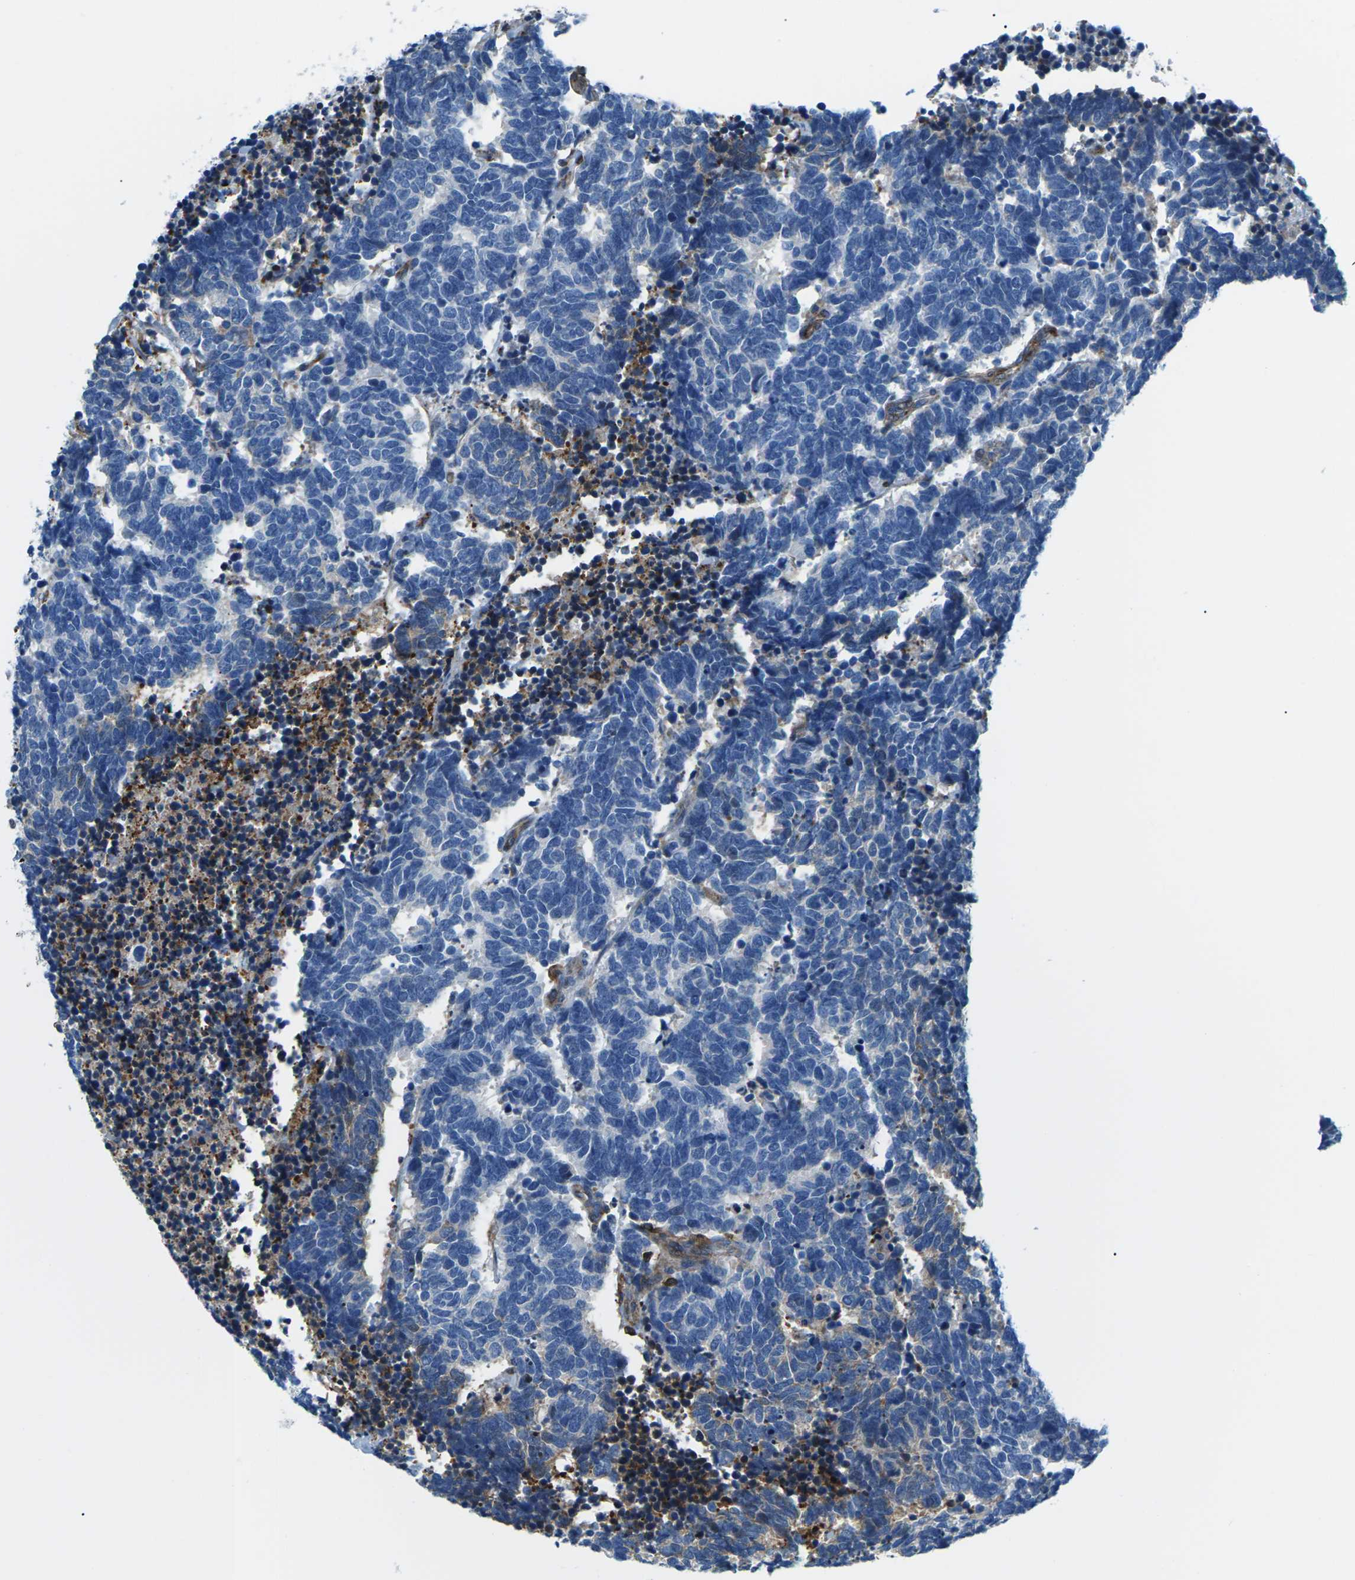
{"staining": {"intensity": "negative", "quantity": "none", "location": "none"}, "tissue": "carcinoid", "cell_type": "Tumor cells", "image_type": "cancer", "snomed": [{"axis": "morphology", "description": "Carcinoma, NOS"}, {"axis": "morphology", "description": "Carcinoid, malignant, NOS"}, {"axis": "topography", "description": "Urinary bladder"}], "caption": "Immunohistochemistry (IHC) image of human carcinoid (malignant) stained for a protein (brown), which shows no positivity in tumor cells.", "gene": "SOCS4", "patient": {"sex": "male", "age": 57}}